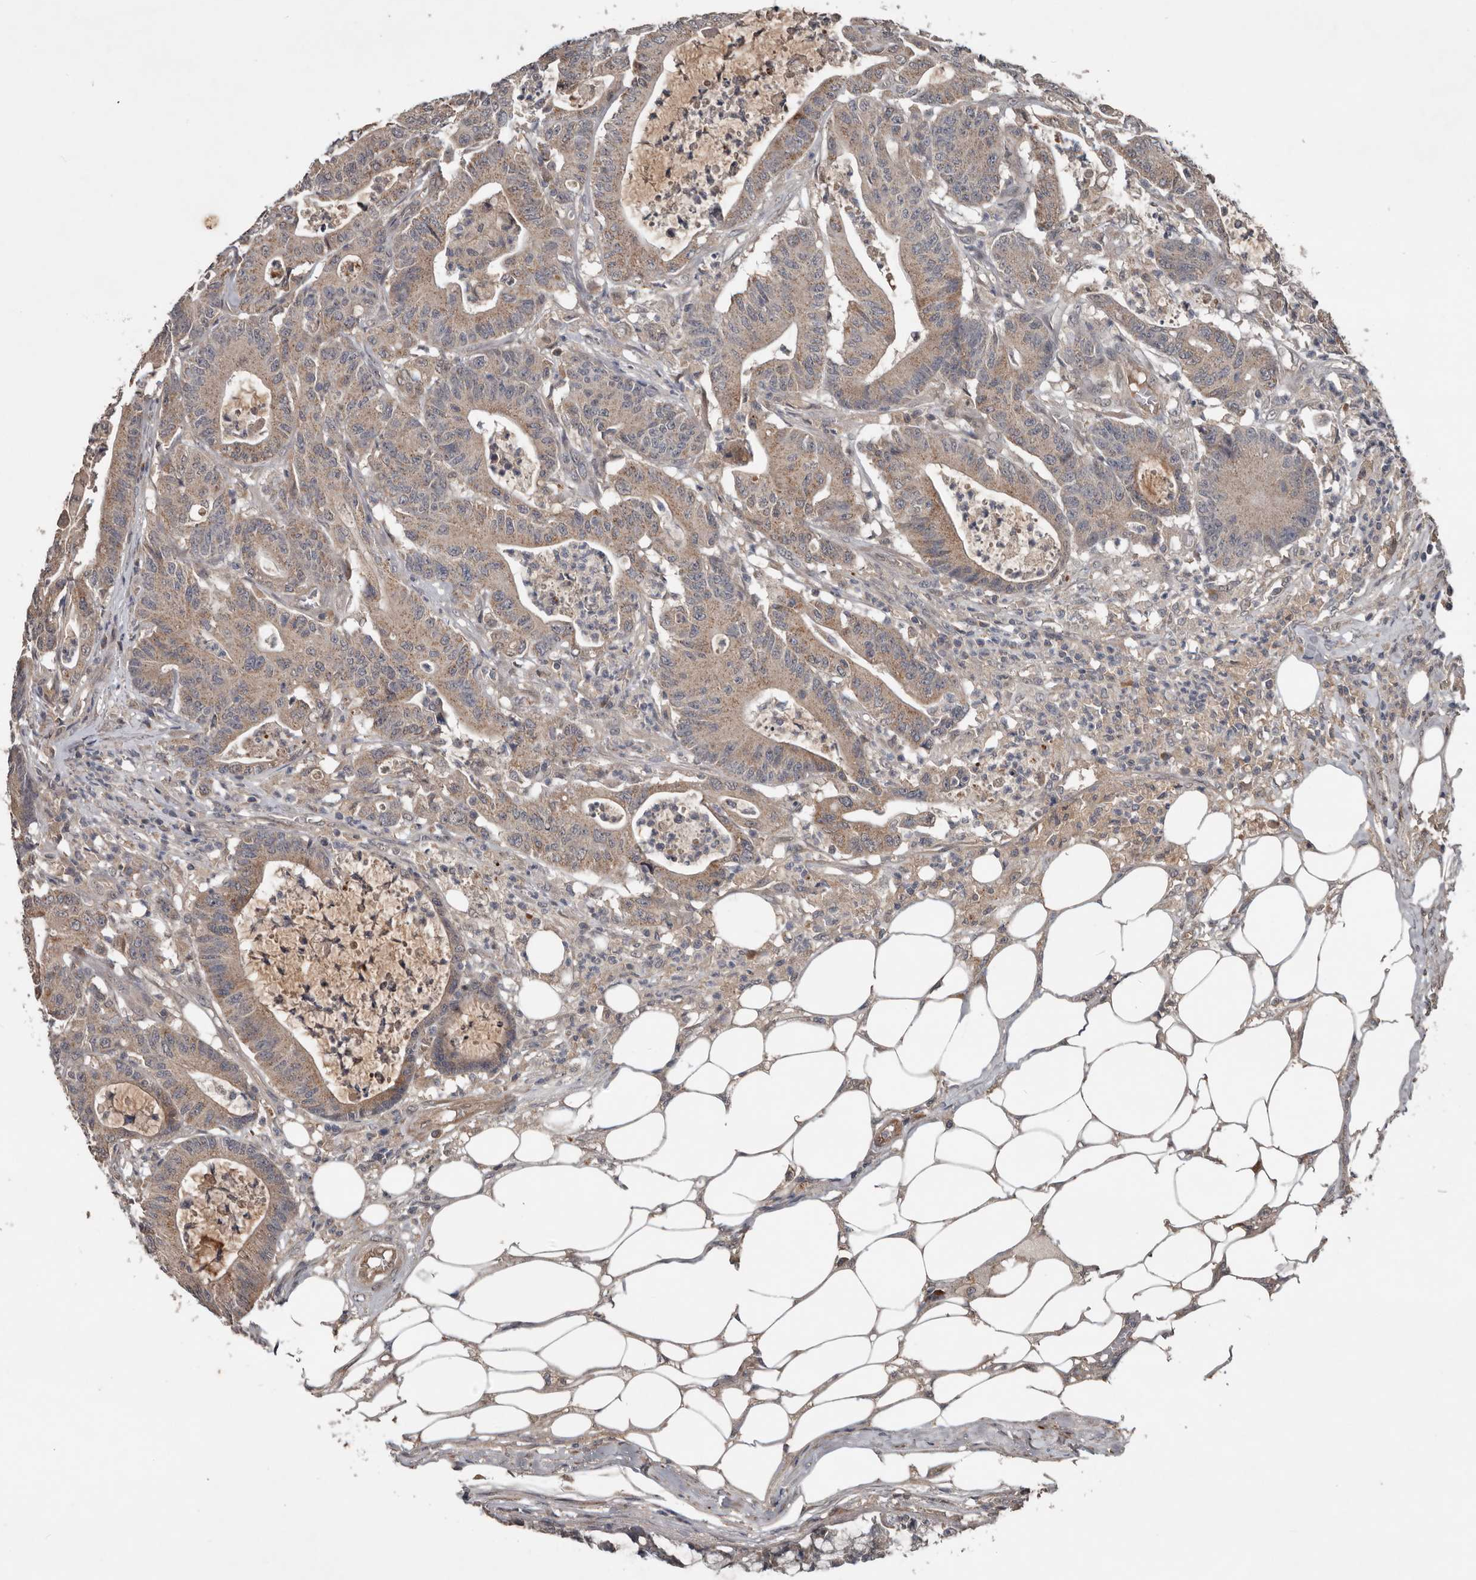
{"staining": {"intensity": "weak", "quantity": "25%-75%", "location": "cytoplasmic/membranous"}, "tissue": "colorectal cancer", "cell_type": "Tumor cells", "image_type": "cancer", "snomed": [{"axis": "morphology", "description": "Adenocarcinoma, NOS"}, {"axis": "topography", "description": "Colon"}], "caption": "Brown immunohistochemical staining in human colorectal cancer demonstrates weak cytoplasmic/membranous expression in approximately 25%-75% of tumor cells. (DAB IHC, brown staining for protein, blue staining for nuclei).", "gene": "DNAJB4", "patient": {"sex": "female", "age": 84}}